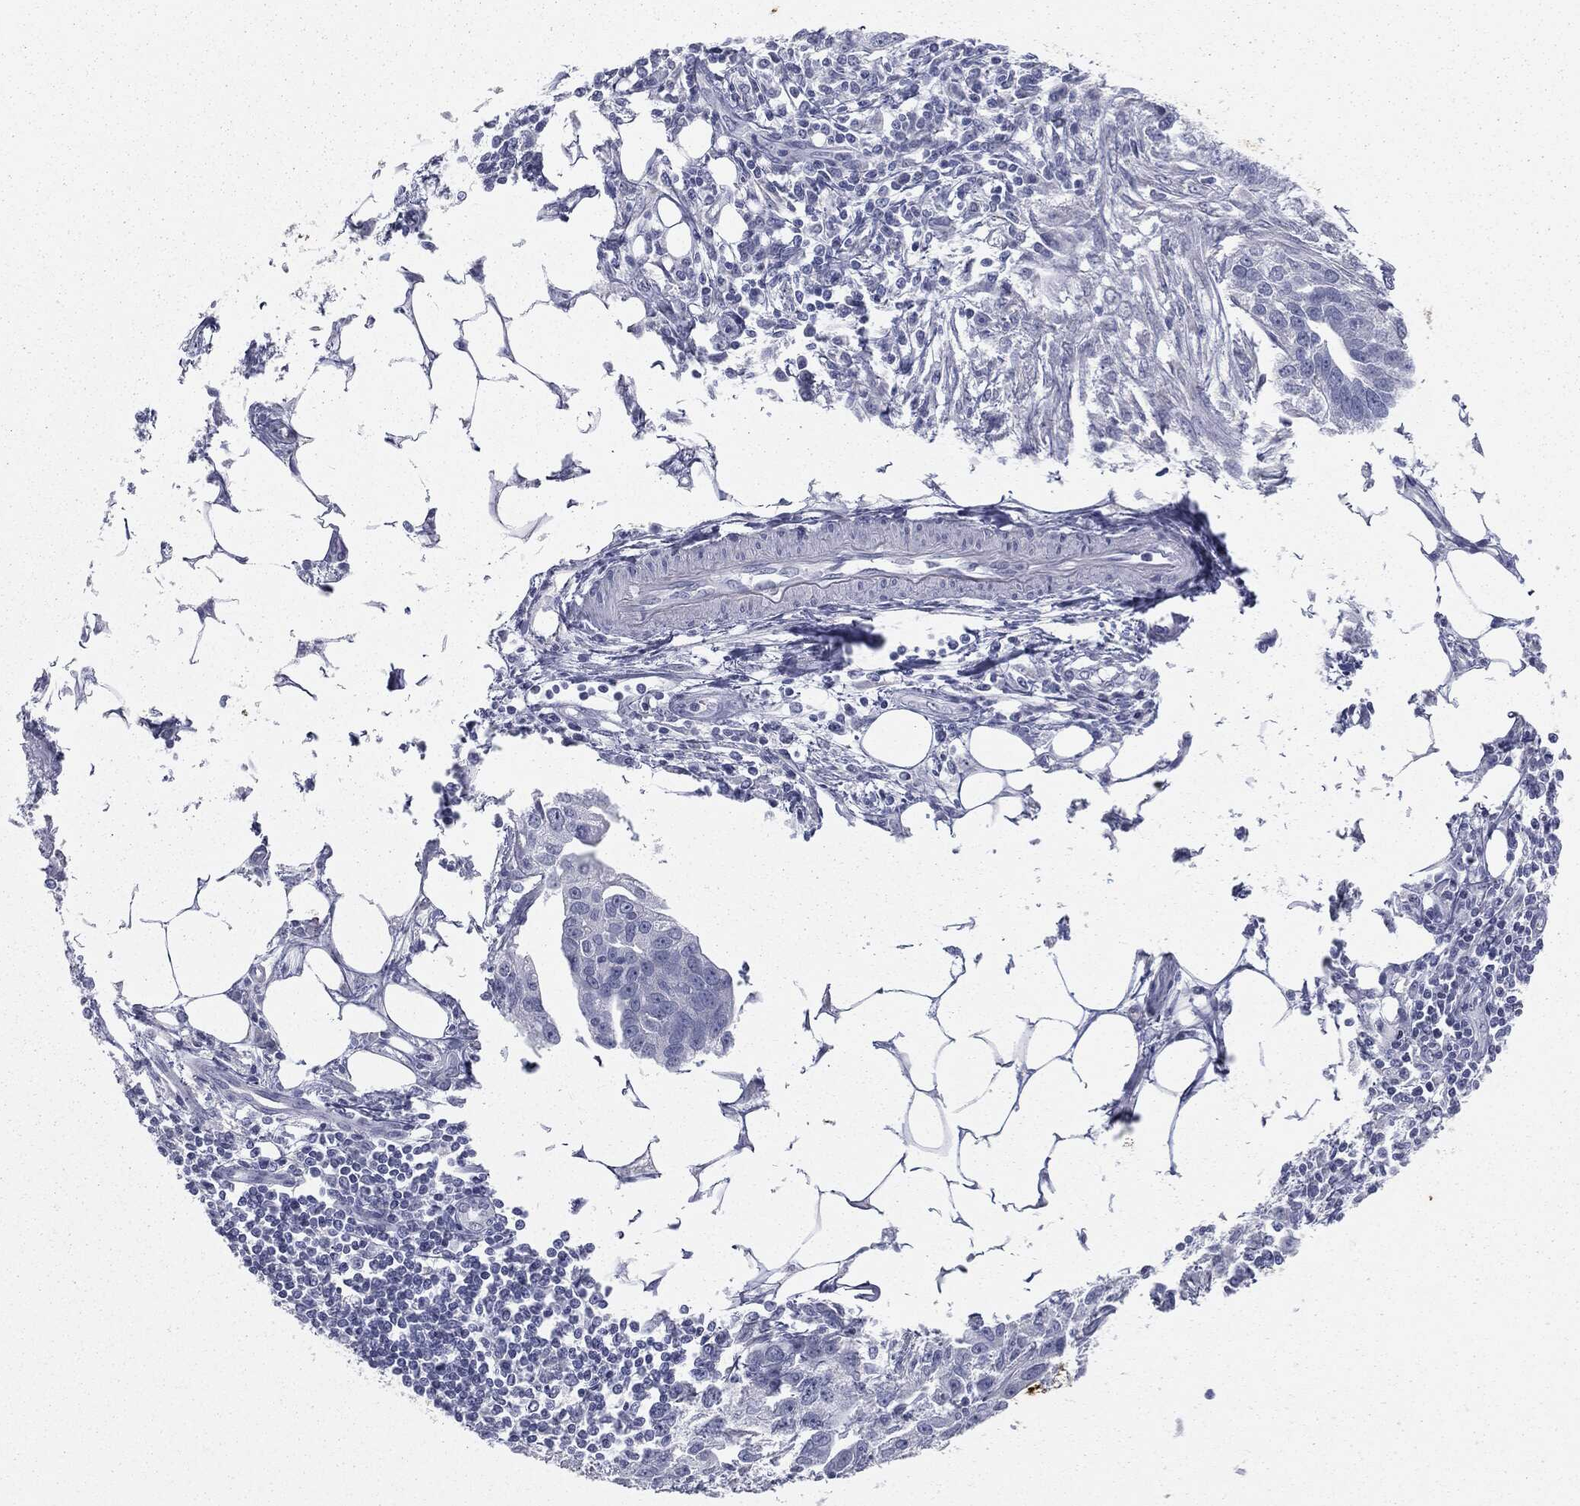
{"staining": {"intensity": "negative", "quantity": "none", "location": "none"}, "tissue": "ovarian cancer", "cell_type": "Tumor cells", "image_type": "cancer", "snomed": [{"axis": "morphology", "description": "Carcinoma, endometroid"}, {"axis": "morphology", "description": "Cystadenocarcinoma, serous, NOS"}, {"axis": "topography", "description": "Ovary"}], "caption": "A high-resolution histopathology image shows immunohistochemistry (IHC) staining of endometroid carcinoma (ovarian), which displays no significant staining in tumor cells. Brightfield microscopy of IHC stained with DAB (3,3'-diaminobenzidine) (brown) and hematoxylin (blue), captured at high magnification.", "gene": "MUC5AC", "patient": {"sex": "female", "age": 45}}